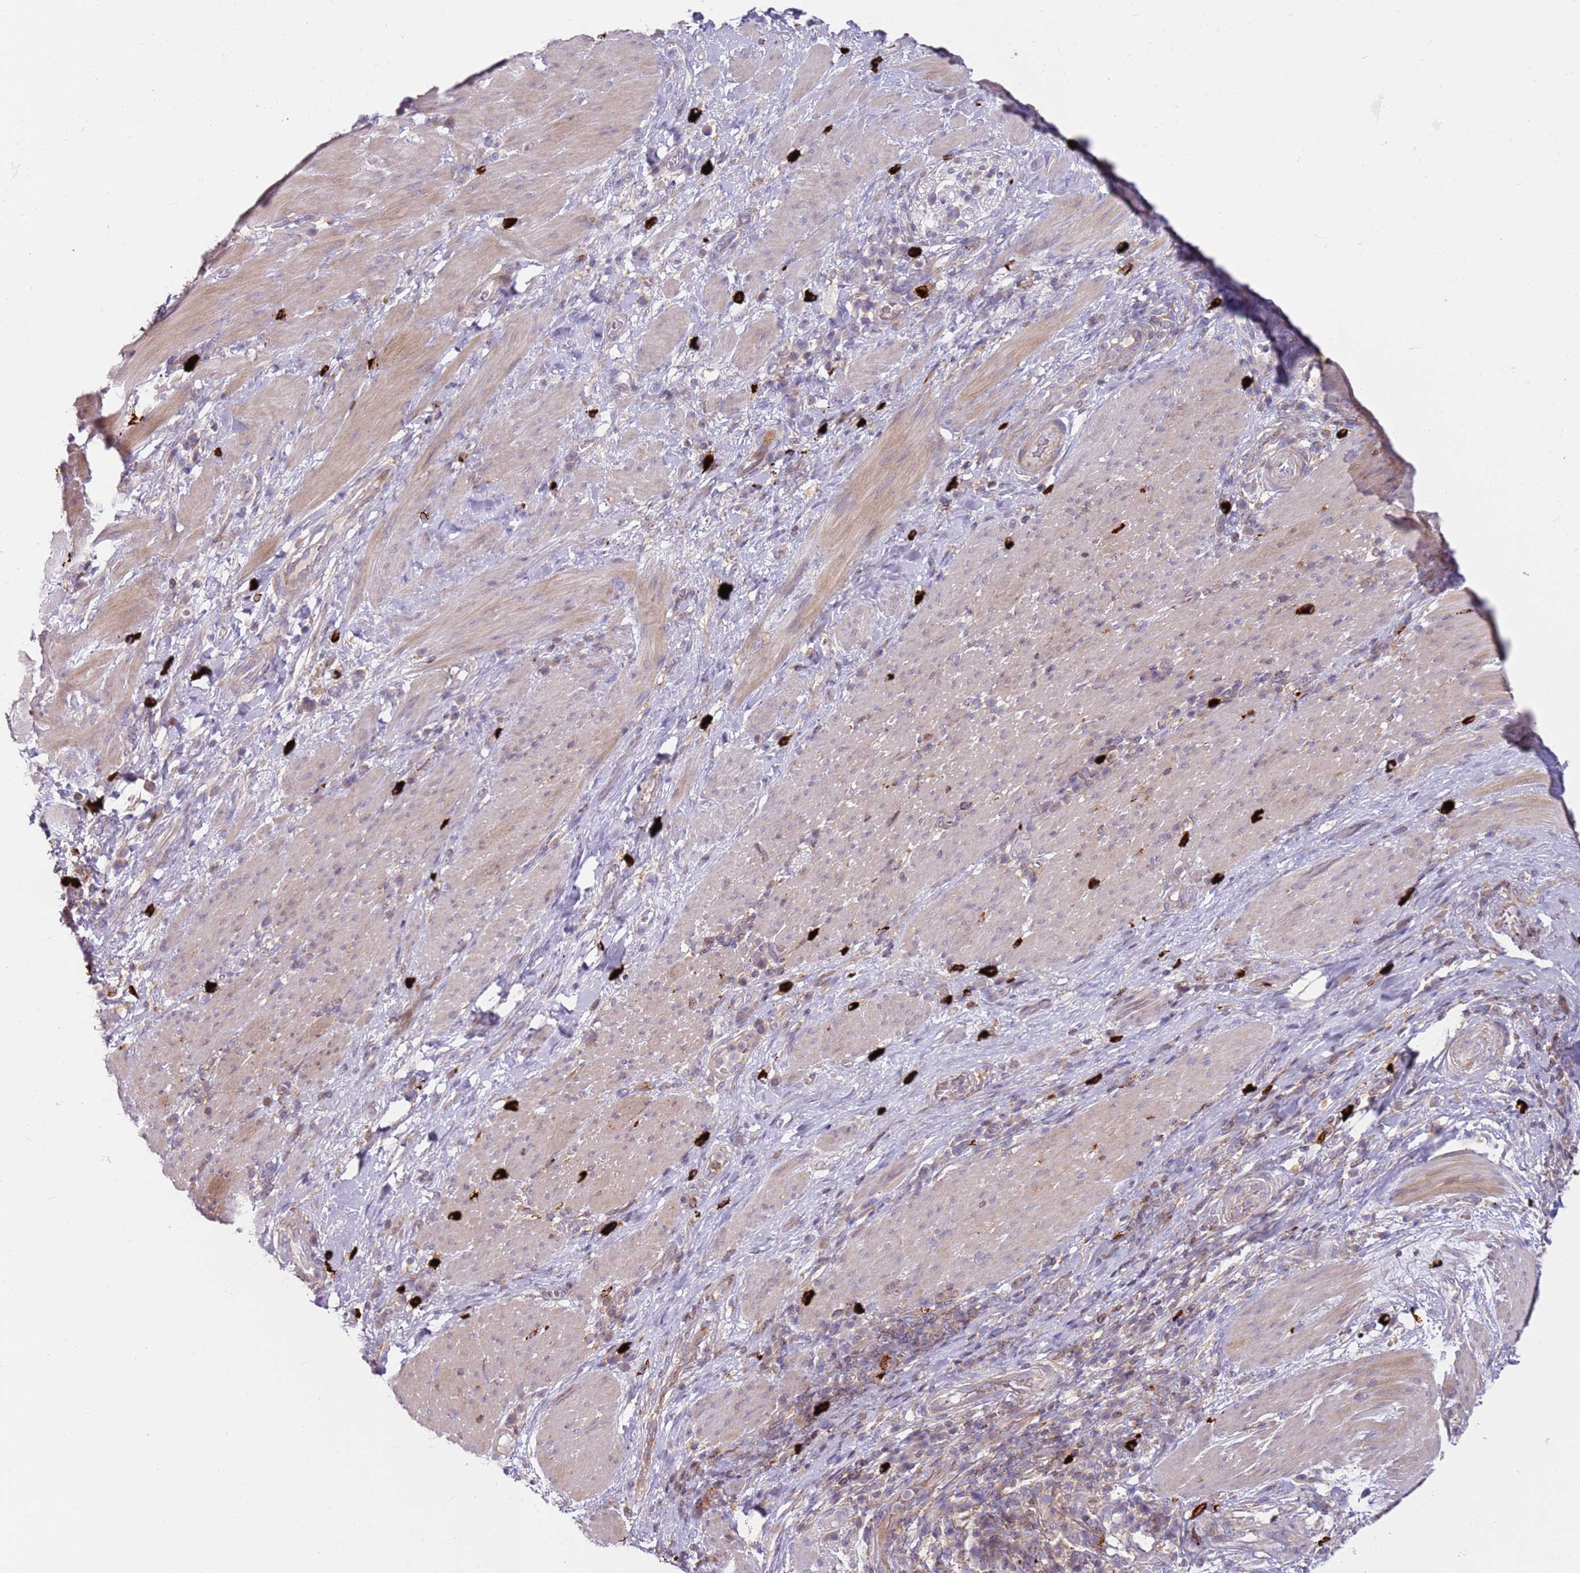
{"staining": {"intensity": "weak", "quantity": "<25%", "location": "cytoplasmic/membranous"}, "tissue": "stomach cancer", "cell_type": "Tumor cells", "image_type": "cancer", "snomed": [{"axis": "morphology", "description": "Normal tissue, NOS"}, {"axis": "morphology", "description": "Adenocarcinoma, NOS"}, {"axis": "topography", "description": "Stomach"}], "caption": "Tumor cells show no significant protein positivity in stomach adenocarcinoma. (DAB immunohistochemistry, high magnification).", "gene": "FPR1", "patient": {"sex": "female", "age": 64}}